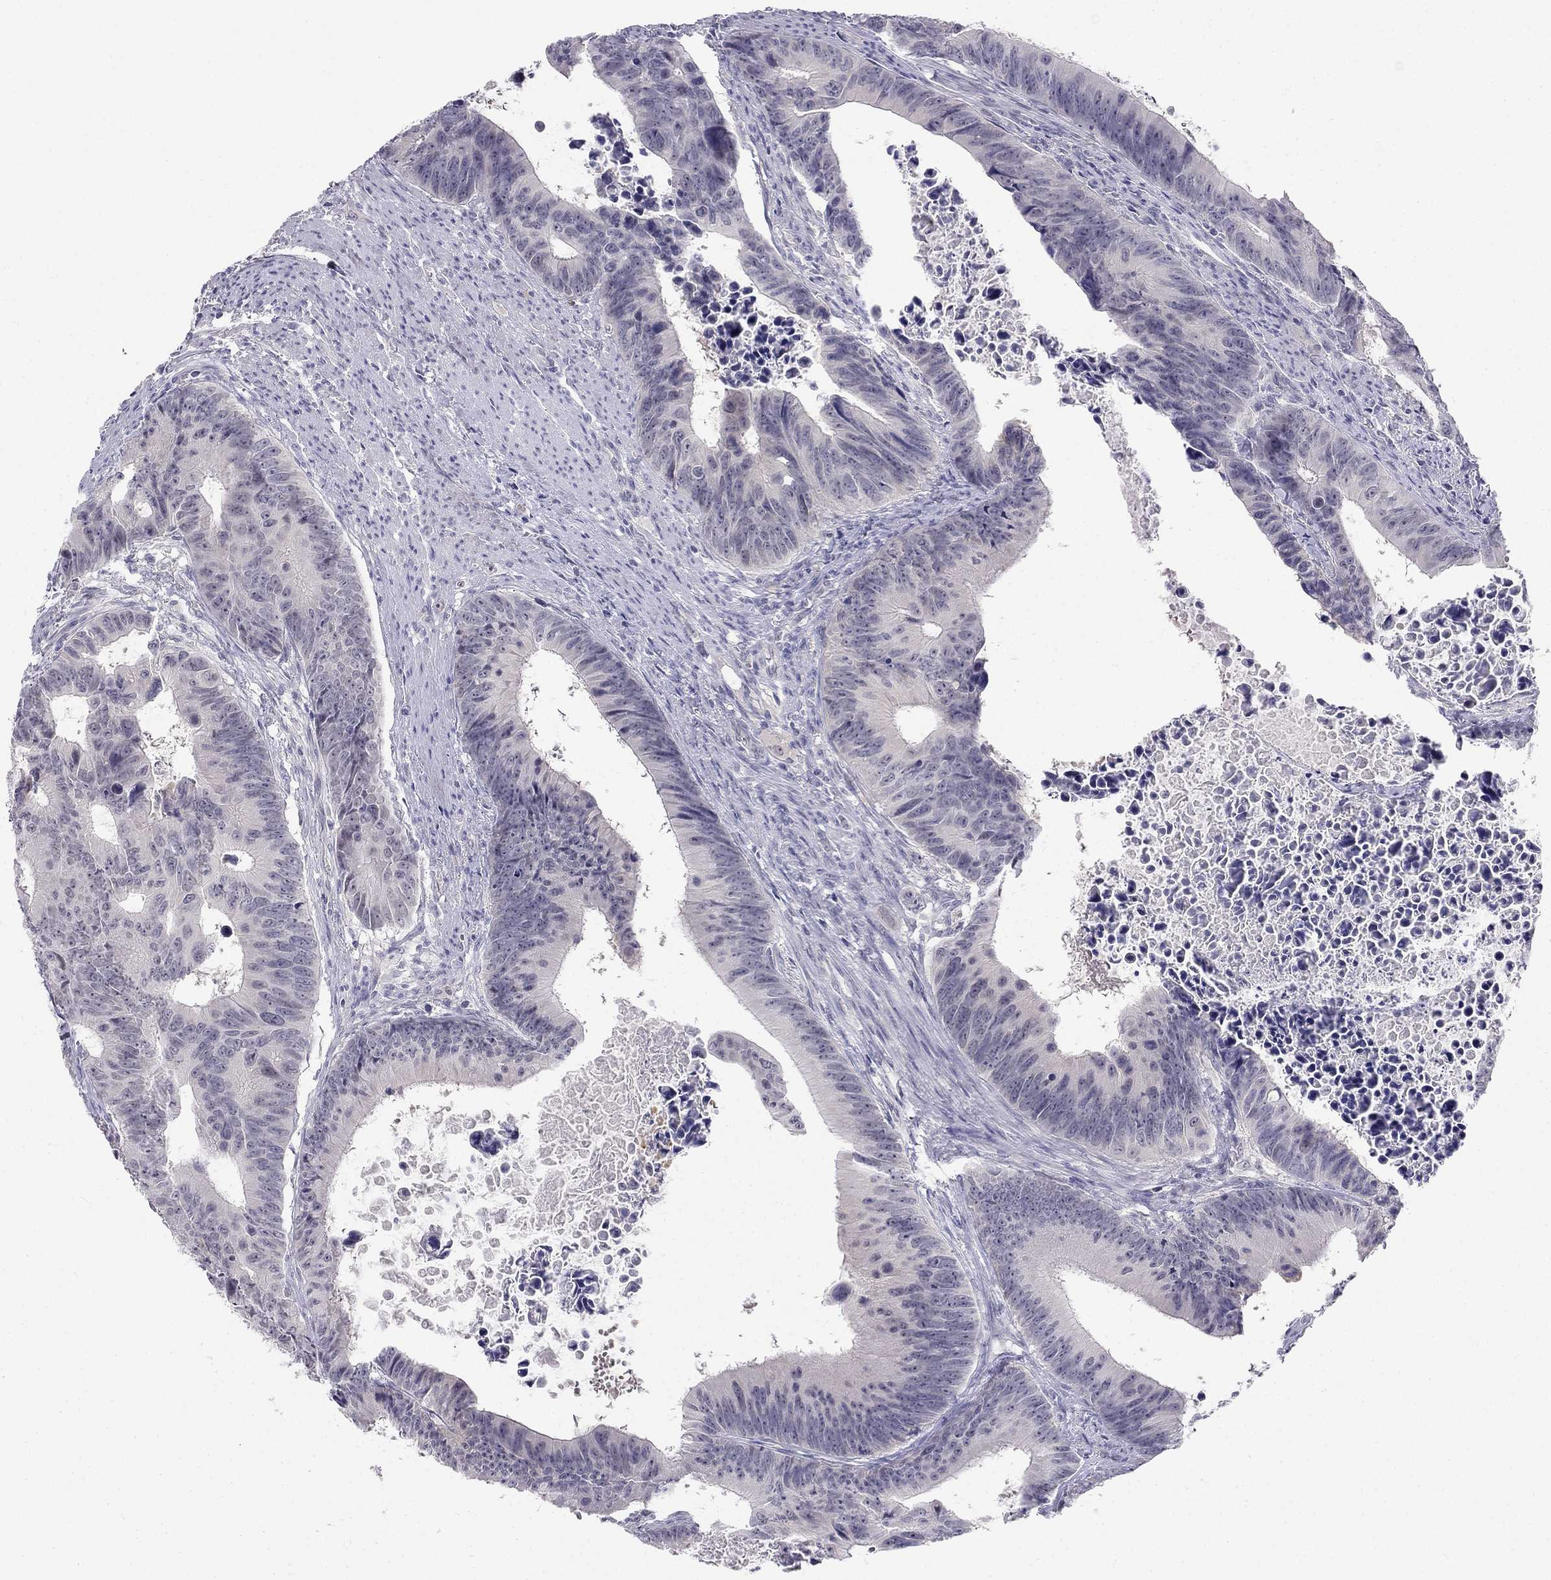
{"staining": {"intensity": "negative", "quantity": "none", "location": "none"}, "tissue": "colorectal cancer", "cell_type": "Tumor cells", "image_type": "cancer", "snomed": [{"axis": "morphology", "description": "Adenocarcinoma, NOS"}, {"axis": "topography", "description": "Colon"}], "caption": "This is an immunohistochemistry (IHC) image of colorectal cancer. There is no positivity in tumor cells.", "gene": "C16orf89", "patient": {"sex": "female", "age": 87}}